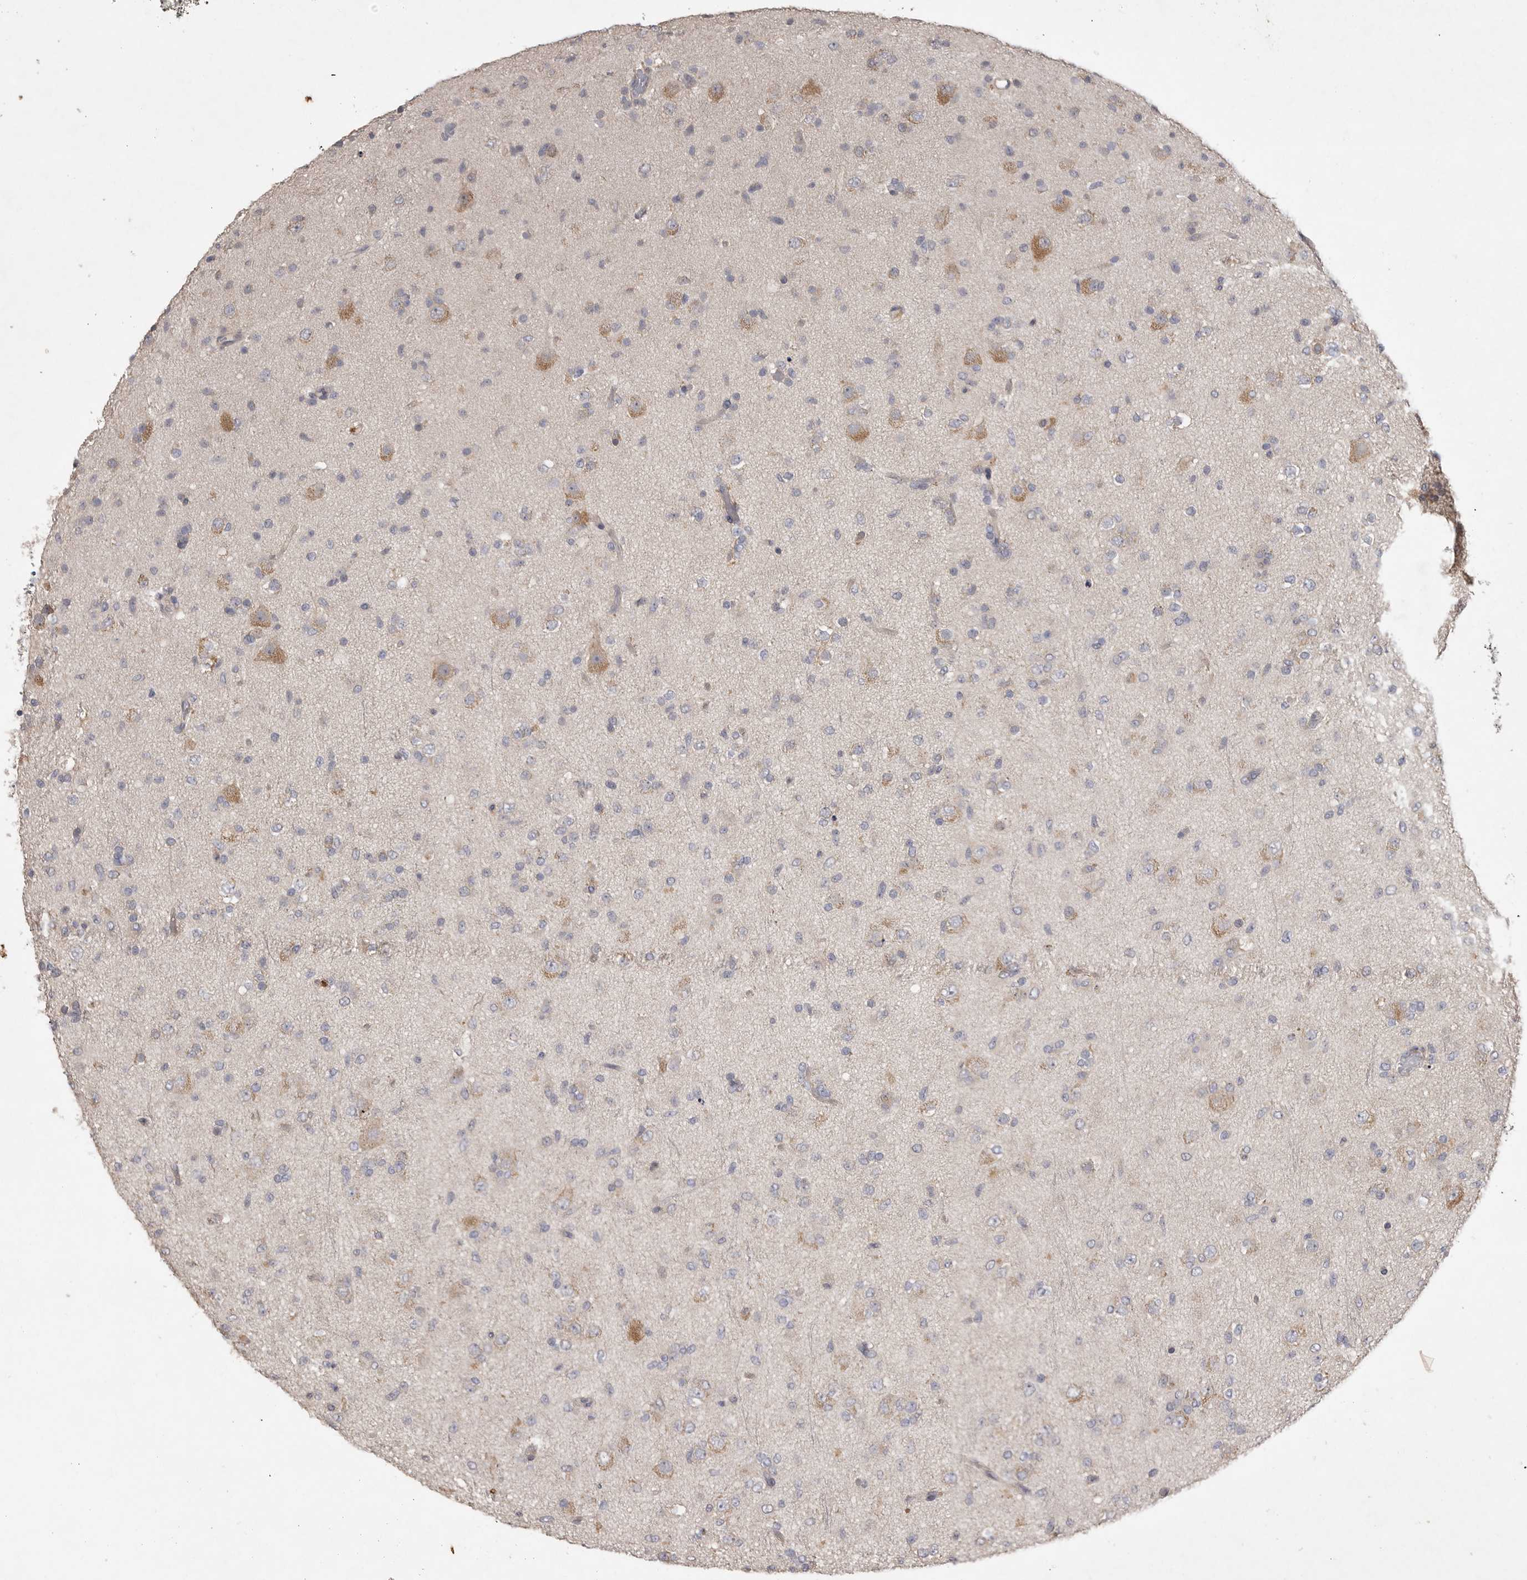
{"staining": {"intensity": "negative", "quantity": "none", "location": "none"}, "tissue": "glioma", "cell_type": "Tumor cells", "image_type": "cancer", "snomed": [{"axis": "morphology", "description": "Glioma, malignant, Low grade"}, {"axis": "topography", "description": "Brain"}], "caption": "This is an IHC photomicrograph of glioma. There is no staining in tumor cells.", "gene": "EDEM3", "patient": {"sex": "male", "age": 65}}